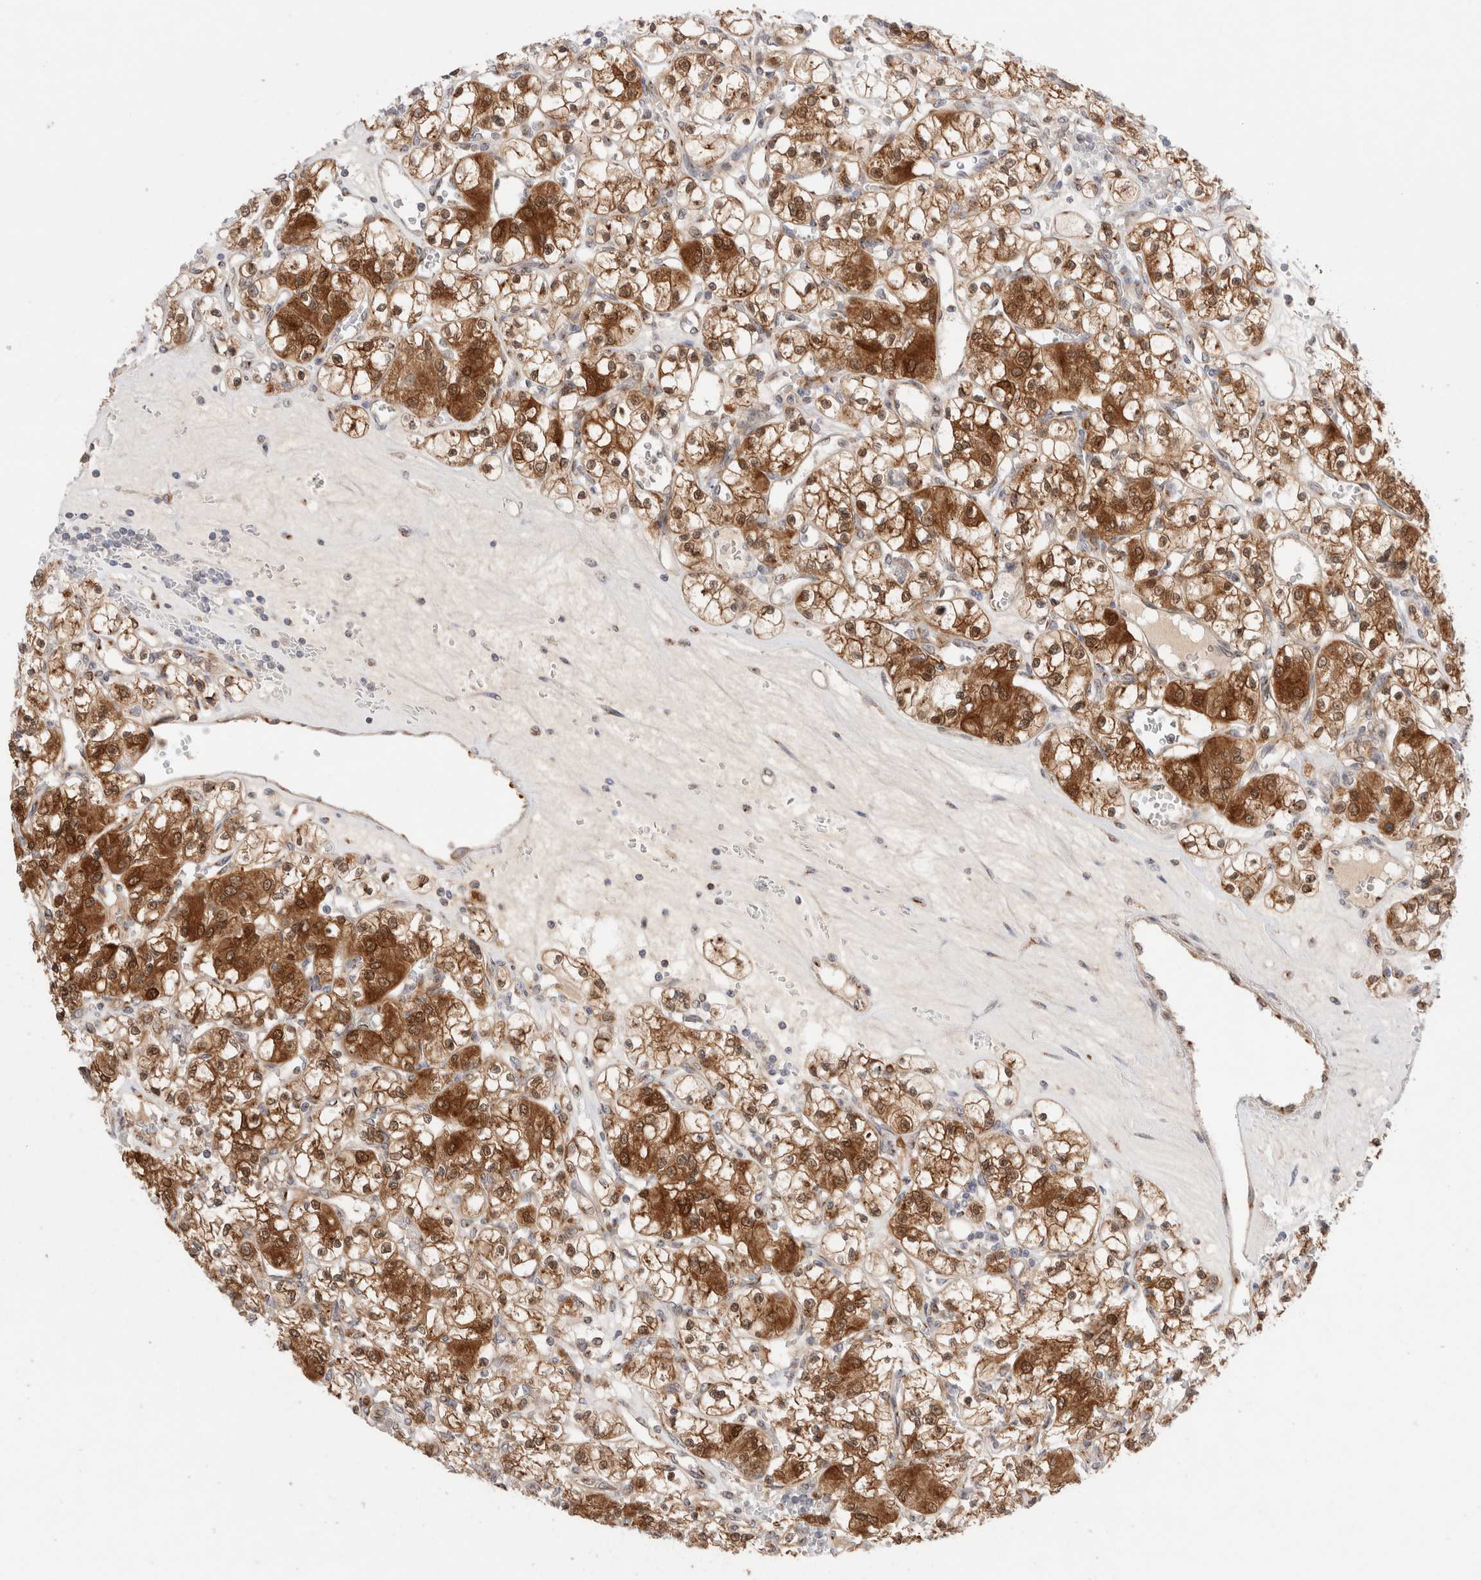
{"staining": {"intensity": "strong", "quantity": ">75%", "location": "cytoplasmic/membranous,nuclear"}, "tissue": "renal cancer", "cell_type": "Tumor cells", "image_type": "cancer", "snomed": [{"axis": "morphology", "description": "Adenocarcinoma, NOS"}, {"axis": "topography", "description": "Kidney"}], "caption": "The micrograph reveals a brown stain indicating the presence of a protein in the cytoplasmic/membranous and nuclear of tumor cells in adenocarcinoma (renal).", "gene": "LMAN2L", "patient": {"sex": "female", "age": 59}}